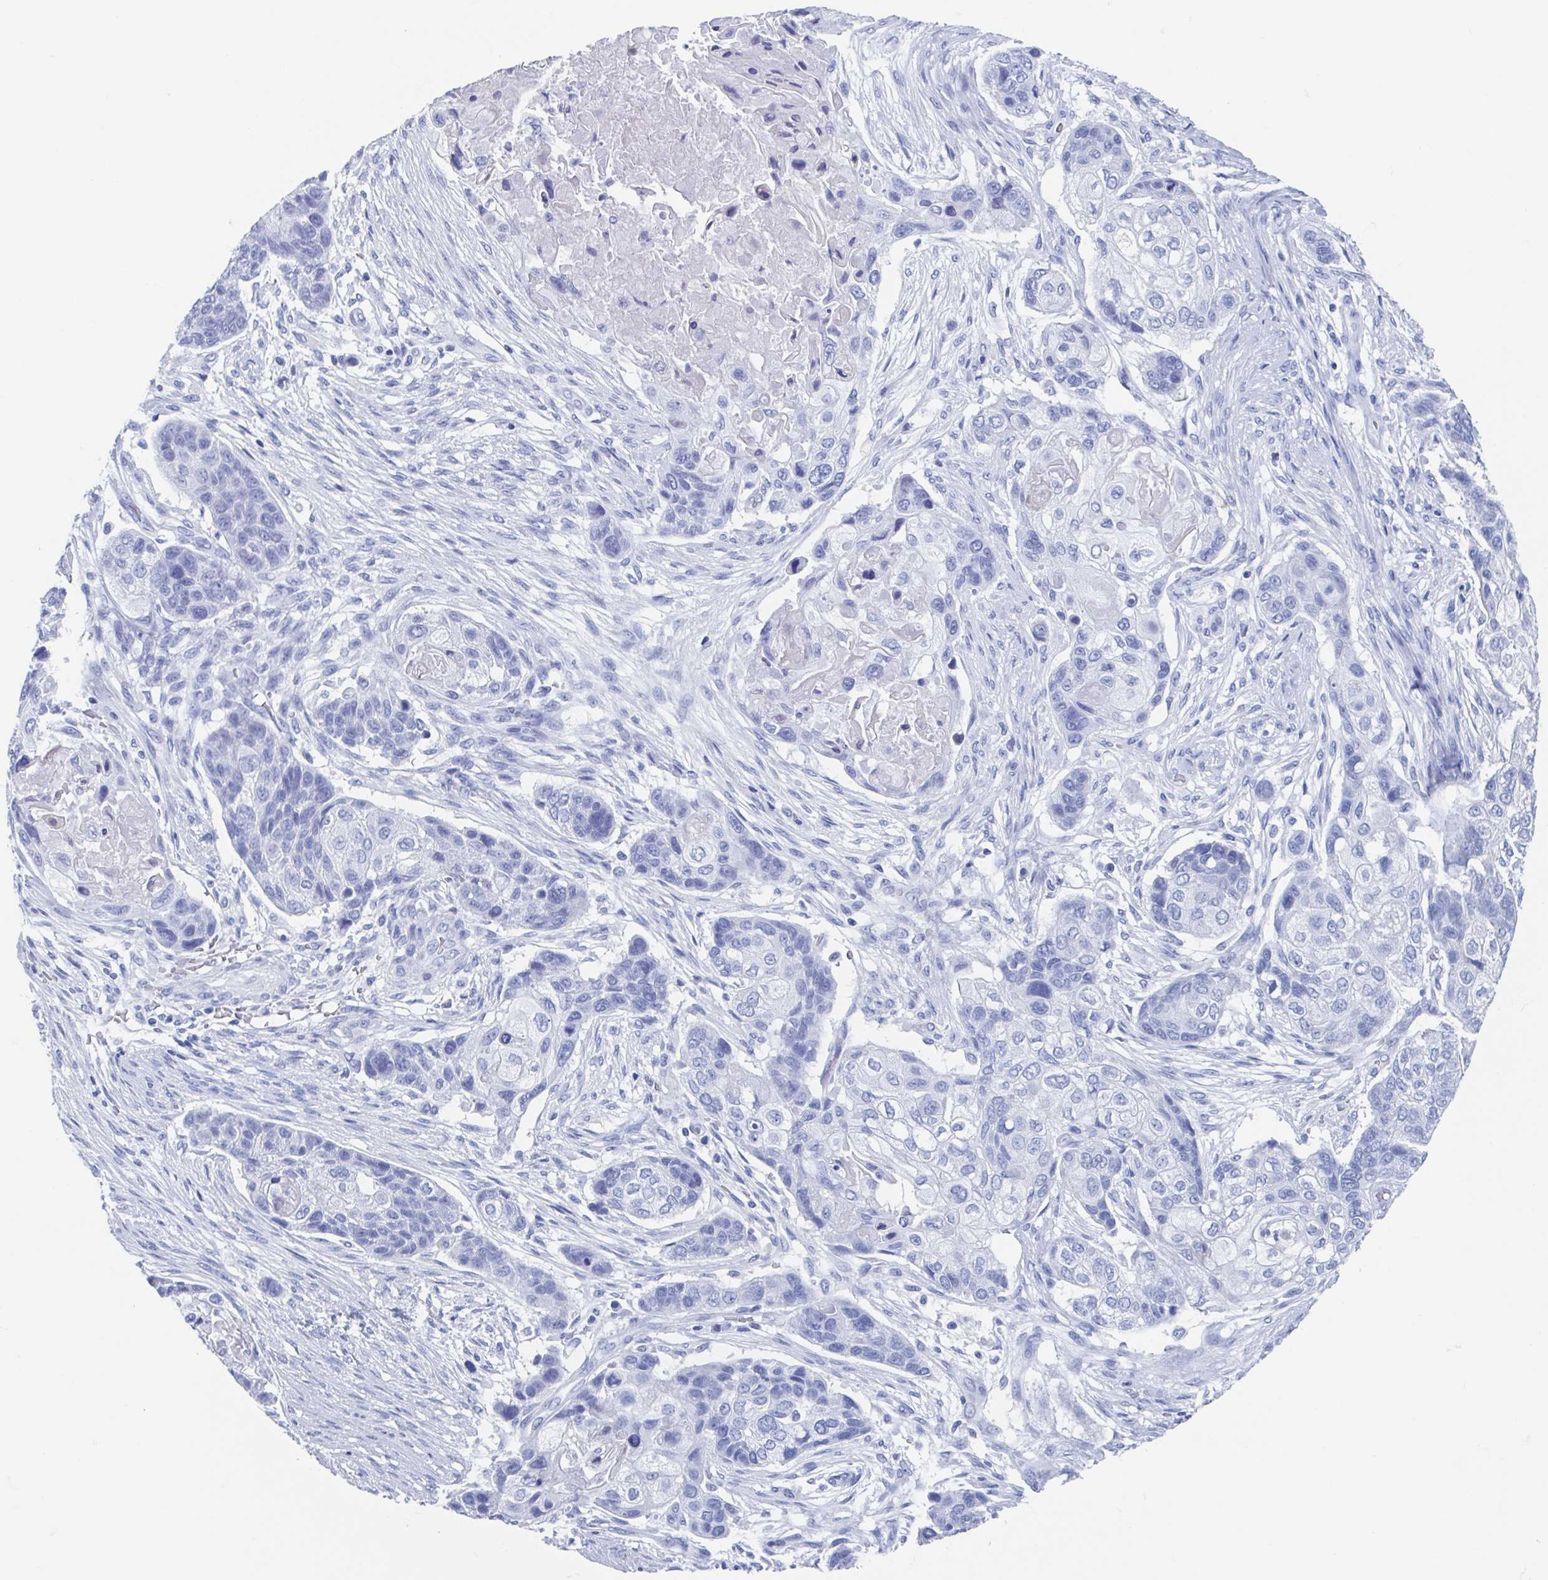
{"staining": {"intensity": "negative", "quantity": "none", "location": "none"}, "tissue": "lung cancer", "cell_type": "Tumor cells", "image_type": "cancer", "snomed": [{"axis": "morphology", "description": "Squamous cell carcinoma, NOS"}, {"axis": "topography", "description": "Lung"}], "caption": "High magnification brightfield microscopy of squamous cell carcinoma (lung) stained with DAB (3,3'-diaminobenzidine) (brown) and counterstained with hematoxylin (blue): tumor cells show no significant expression.", "gene": "C10orf53", "patient": {"sex": "male", "age": 69}}